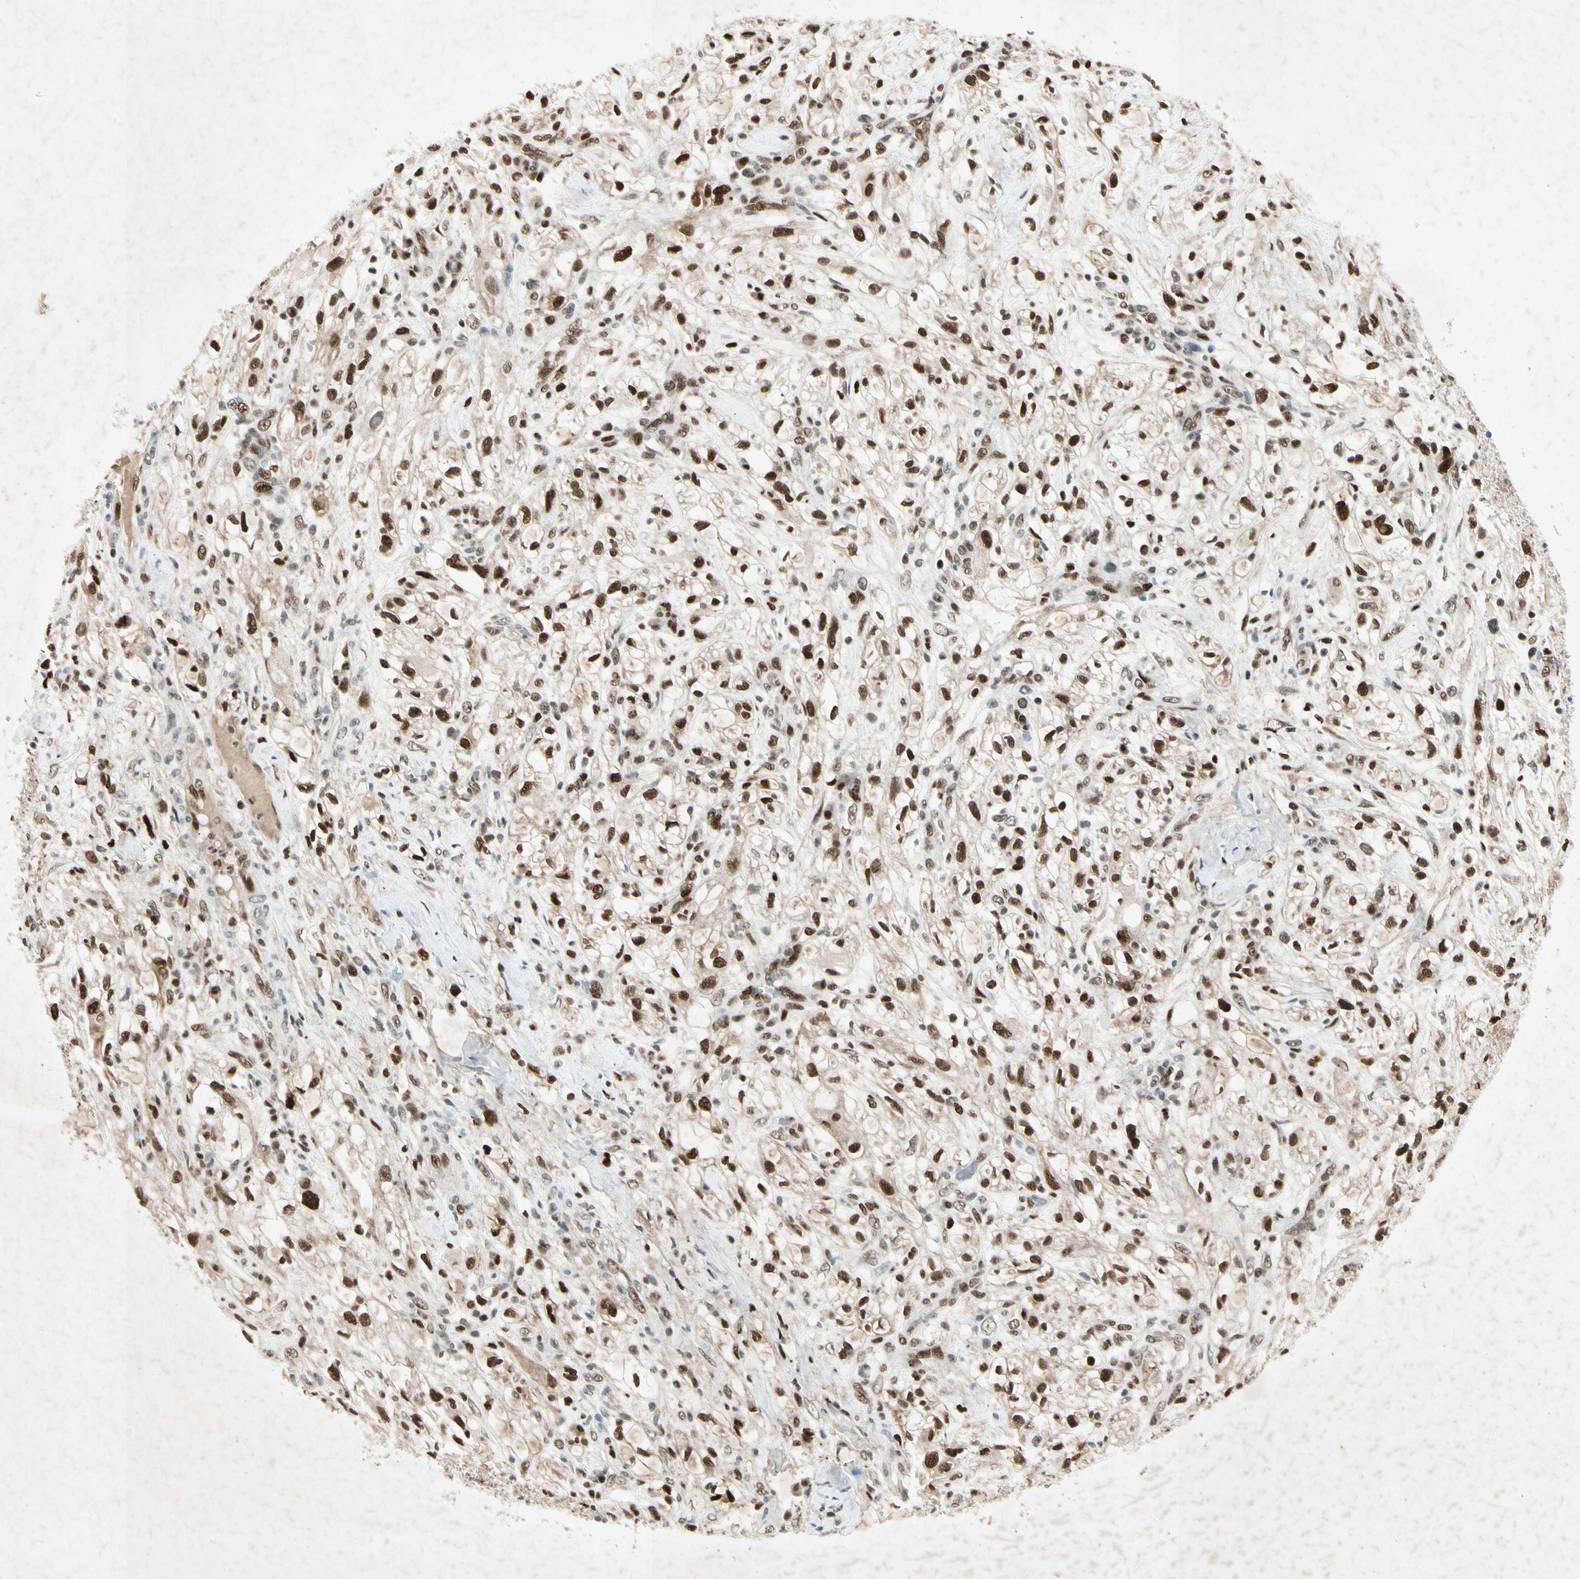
{"staining": {"intensity": "strong", "quantity": ">75%", "location": "nuclear"}, "tissue": "renal cancer", "cell_type": "Tumor cells", "image_type": "cancer", "snomed": [{"axis": "morphology", "description": "Adenocarcinoma, NOS"}, {"axis": "topography", "description": "Kidney"}], "caption": "Strong nuclear staining for a protein is seen in approximately >75% of tumor cells of adenocarcinoma (renal) using immunohistochemistry (IHC).", "gene": "RNF43", "patient": {"sex": "female", "age": 60}}